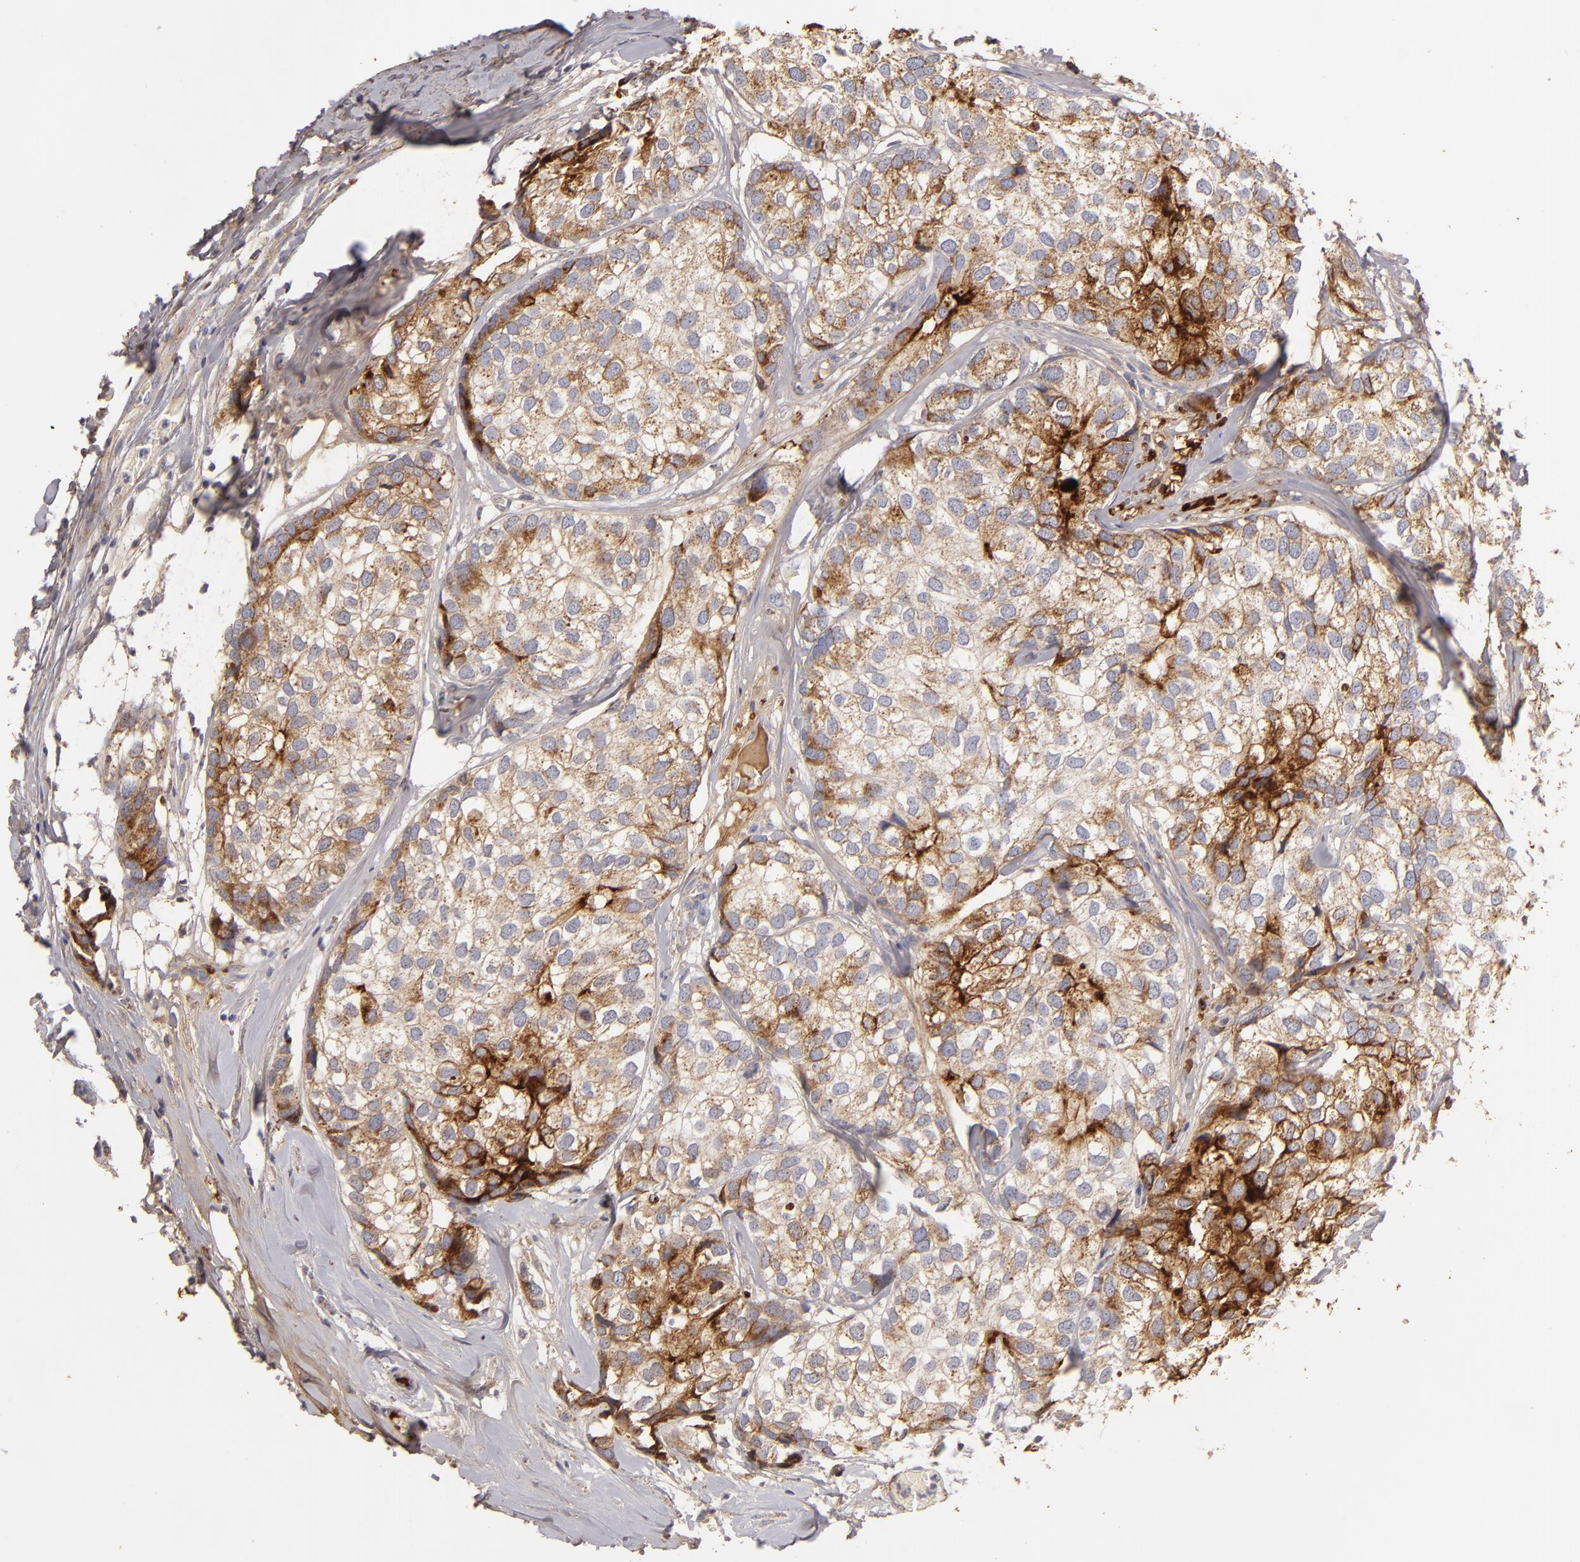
{"staining": {"intensity": "moderate", "quantity": "<25%", "location": "cytoplasmic/membranous"}, "tissue": "breast cancer", "cell_type": "Tumor cells", "image_type": "cancer", "snomed": [{"axis": "morphology", "description": "Duct carcinoma"}, {"axis": "topography", "description": "Breast"}], "caption": "Immunohistochemistry of human breast cancer exhibits low levels of moderate cytoplasmic/membranous positivity in about <25% of tumor cells.", "gene": "CFB", "patient": {"sex": "female", "age": 68}}